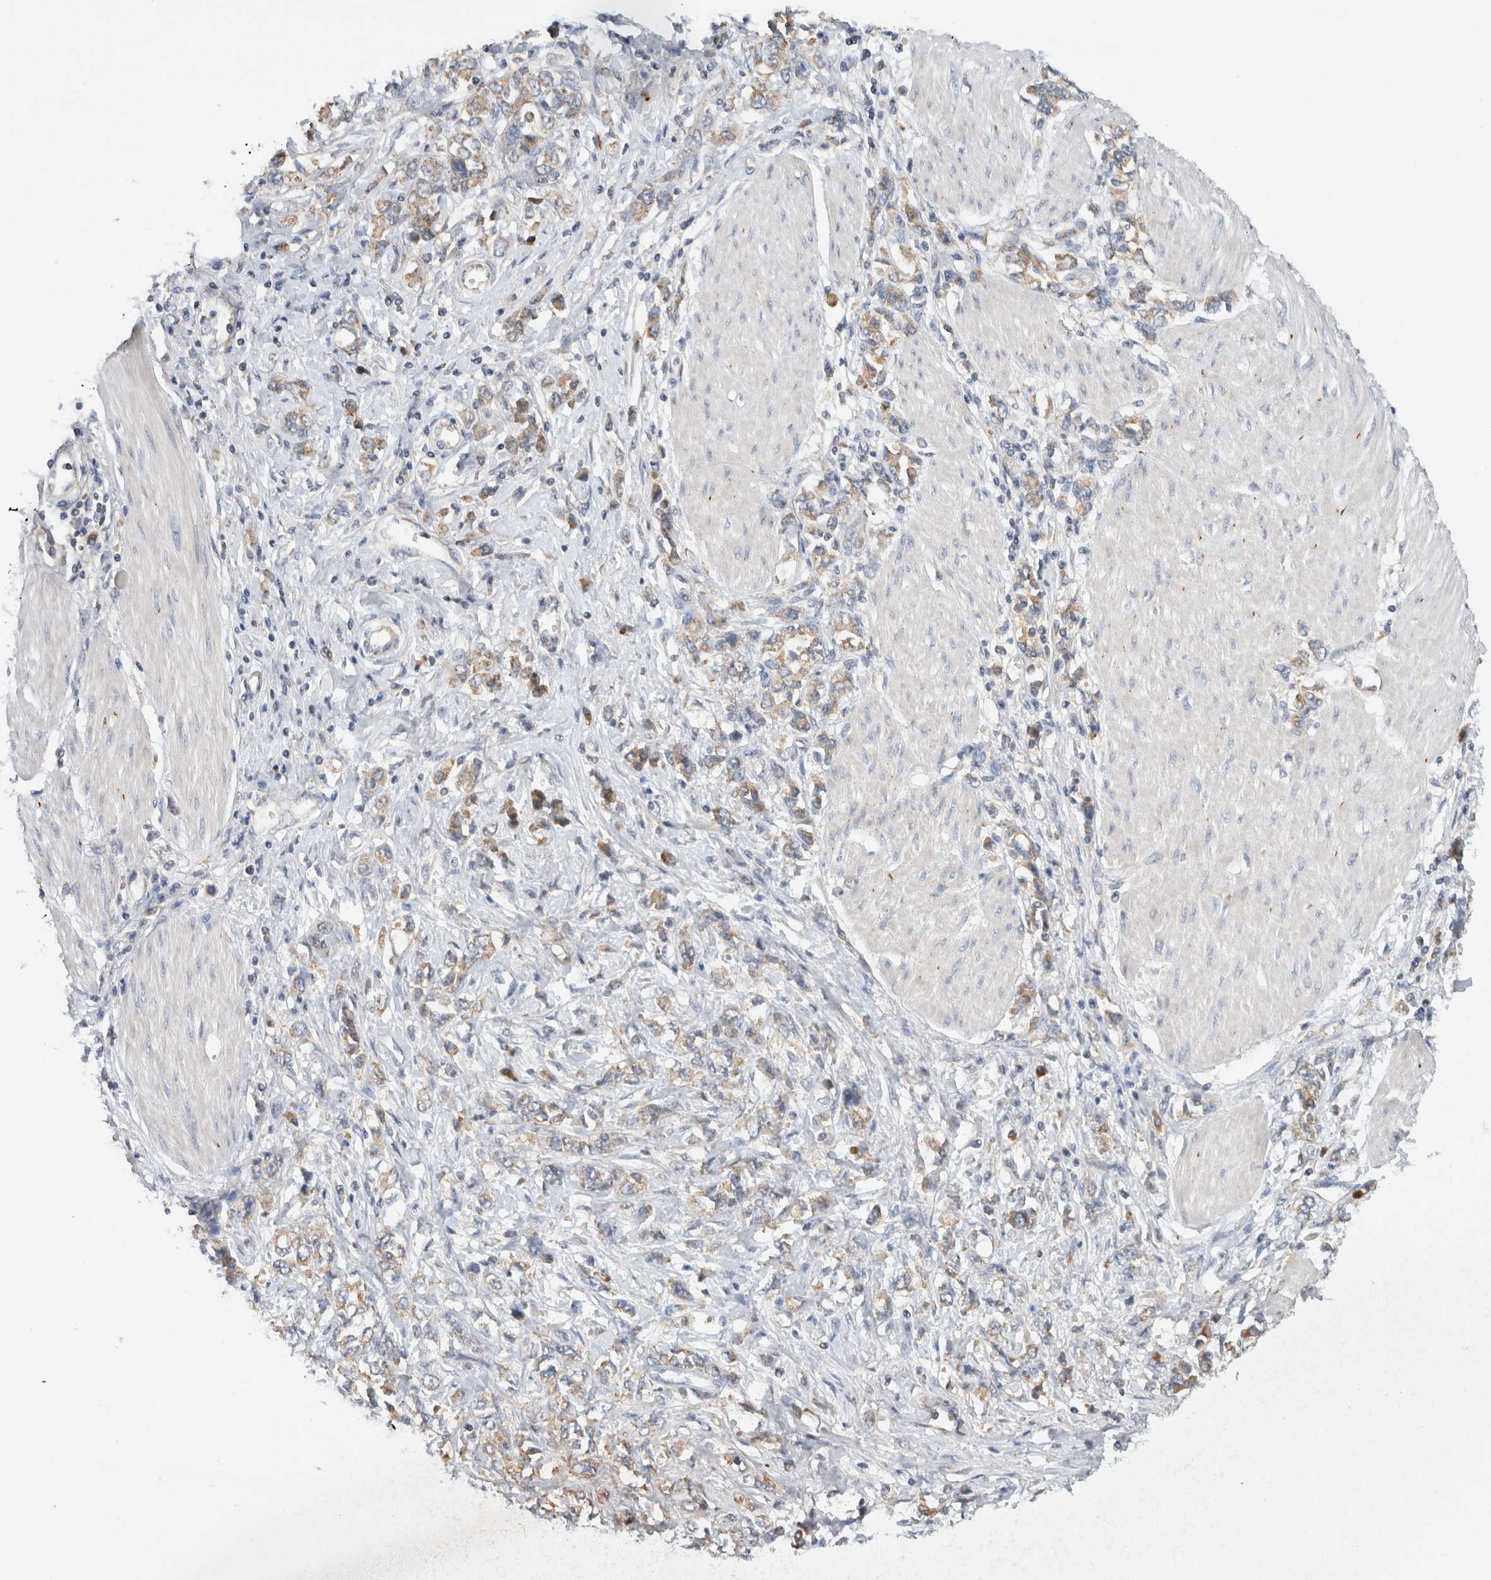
{"staining": {"intensity": "weak", "quantity": "25%-75%", "location": "cytoplasmic/membranous"}, "tissue": "stomach cancer", "cell_type": "Tumor cells", "image_type": "cancer", "snomed": [{"axis": "morphology", "description": "Adenocarcinoma, NOS"}, {"axis": "topography", "description": "Stomach"}], "caption": "Immunohistochemistry histopathology image of human stomach adenocarcinoma stained for a protein (brown), which demonstrates low levels of weak cytoplasmic/membranous expression in approximately 25%-75% of tumor cells.", "gene": "AMPD1", "patient": {"sex": "female", "age": 76}}